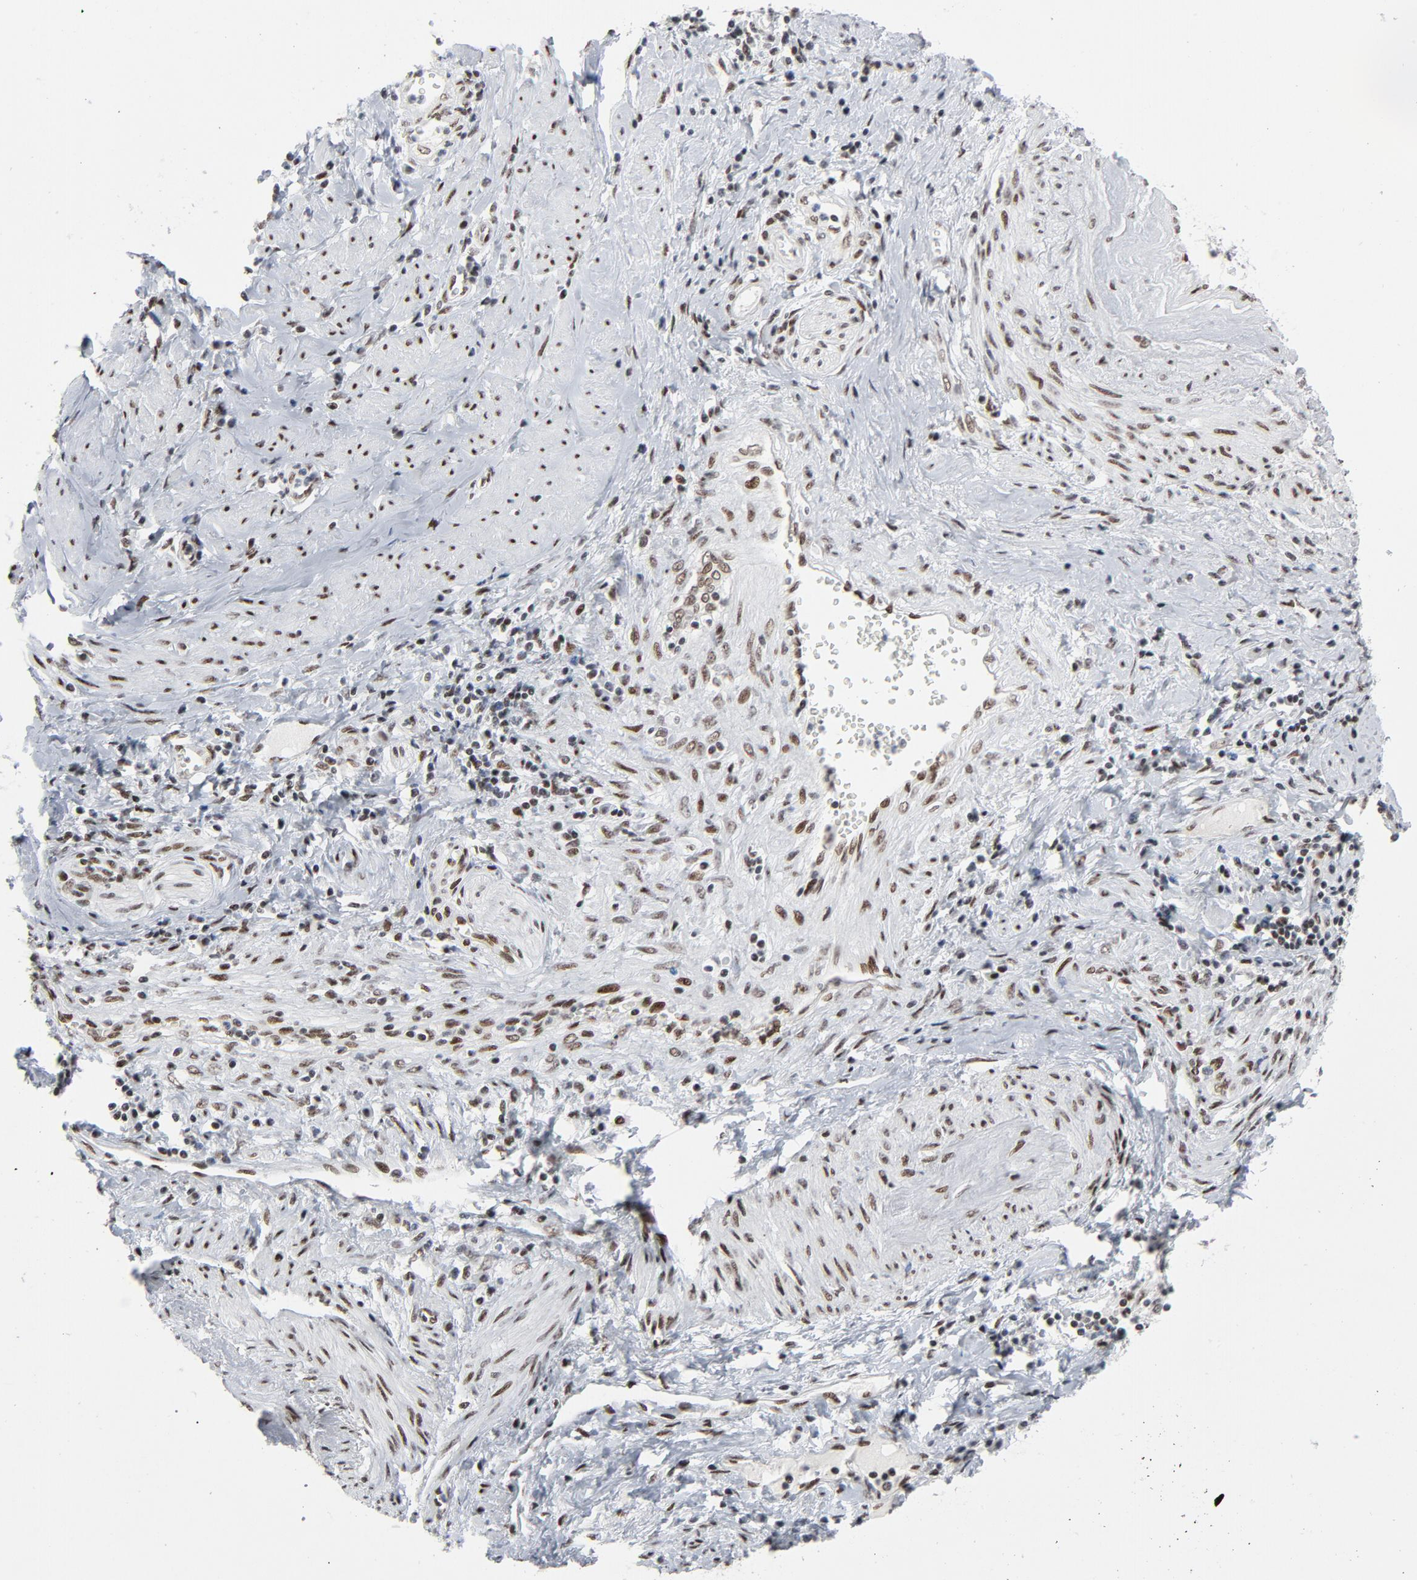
{"staining": {"intensity": "strong", "quantity": ">75%", "location": "nuclear"}, "tissue": "cervical cancer", "cell_type": "Tumor cells", "image_type": "cancer", "snomed": [{"axis": "morphology", "description": "Squamous cell carcinoma, NOS"}, {"axis": "topography", "description": "Cervix"}], "caption": "Protein expression analysis of human cervical cancer (squamous cell carcinoma) reveals strong nuclear staining in approximately >75% of tumor cells. (Brightfield microscopy of DAB IHC at high magnification).", "gene": "HSF1", "patient": {"sex": "female", "age": 53}}